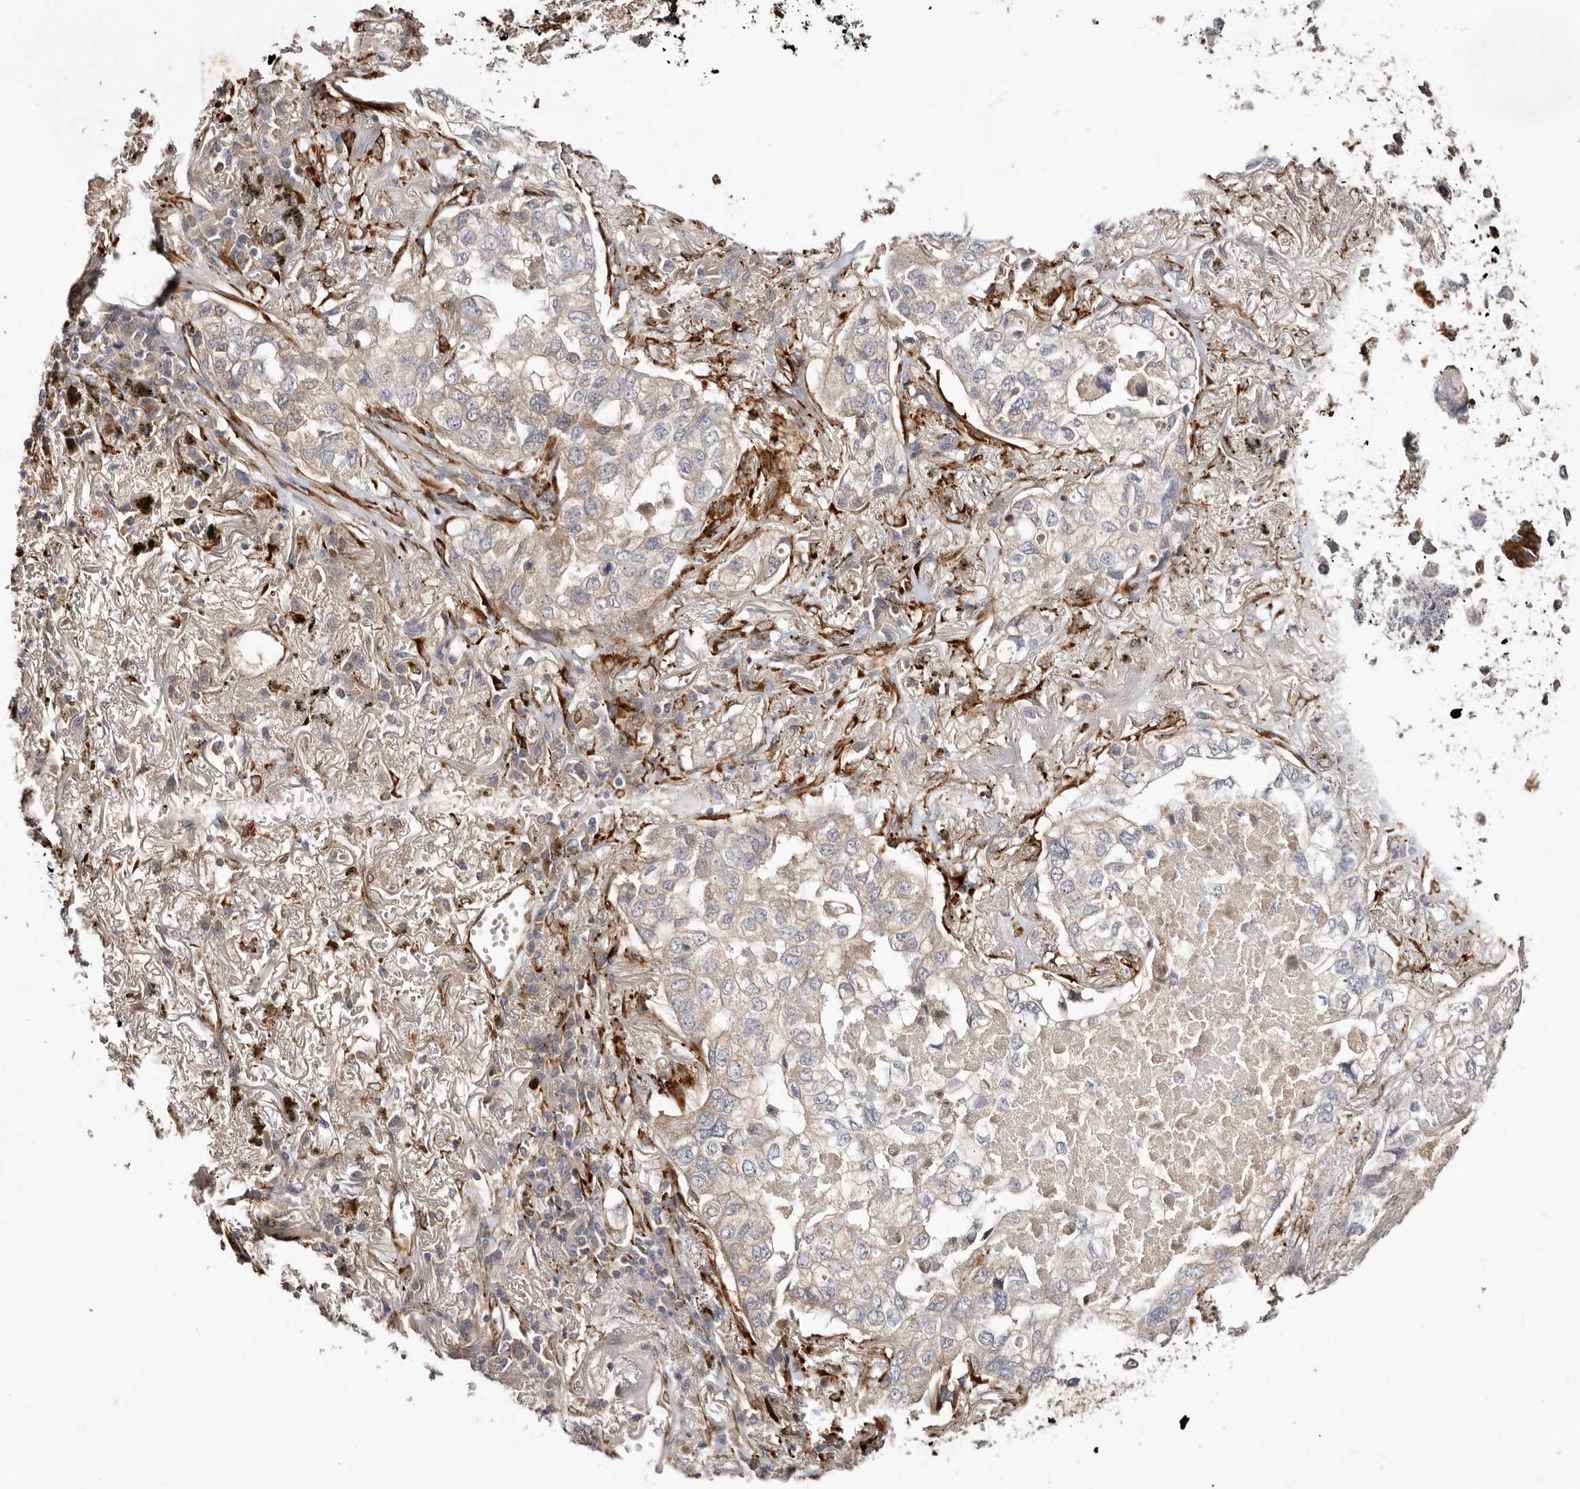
{"staining": {"intensity": "weak", "quantity": "<25%", "location": "cytoplasmic/membranous"}, "tissue": "lung cancer", "cell_type": "Tumor cells", "image_type": "cancer", "snomed": [{"axis": "morphology", "description": "Adenocarcinoma, NOS"}, {"axis": "topography", "description": "Lung"}], "caption": "Tumor cells show no significant positivity in lung cancer (adenocarcinoma).", "gene": "SERPINH1", "patient": {"sex": "male", "age": 65}}